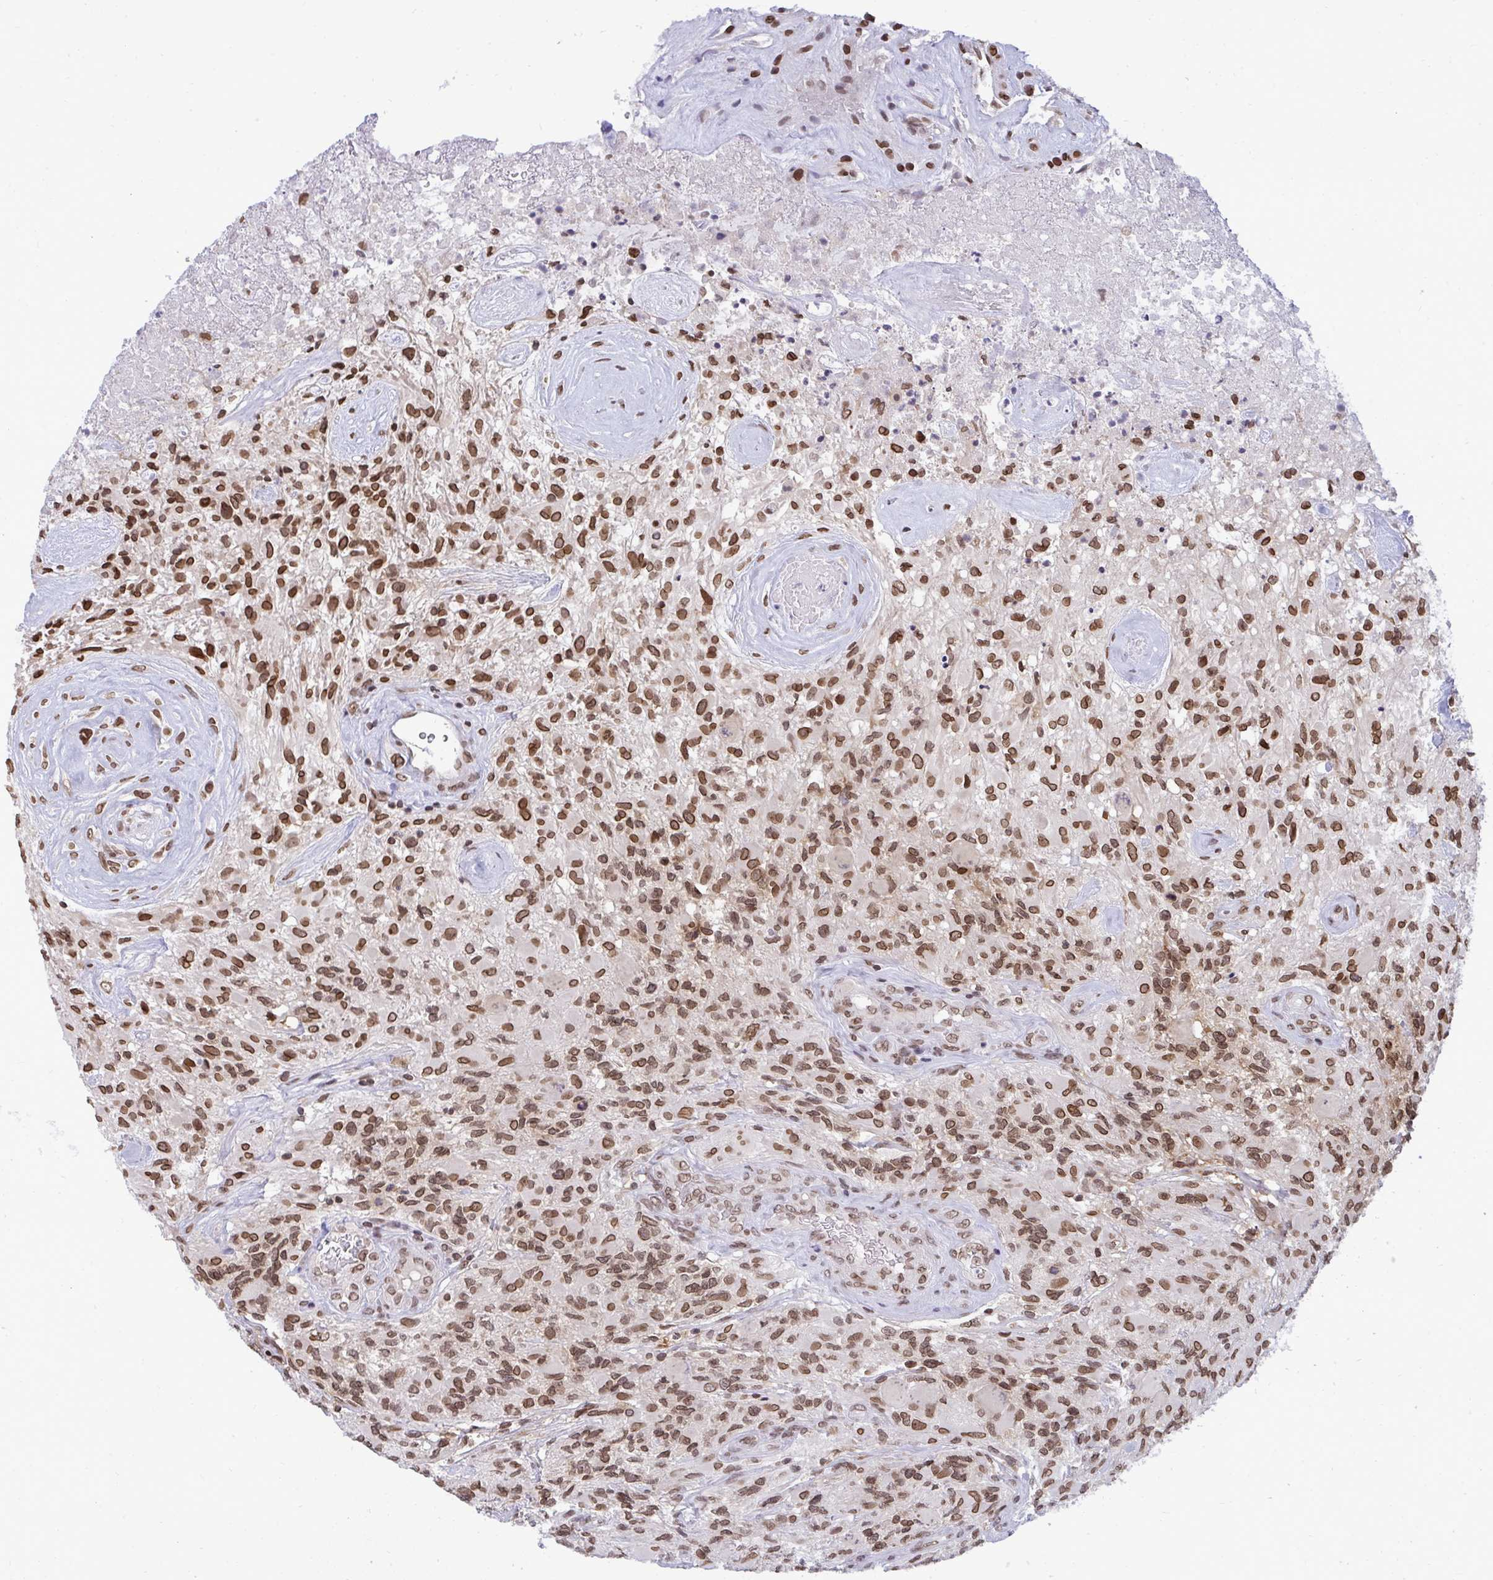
{"staining": {"intensity": "moderate", "quantity": ">75%", "location": "nuclear"}, "tissue": "glioma", "cell_type": "Tumor cells", "image_type": "cancer", "snomed": [{"axis": "morphology", "description": "Glioma, malignant, High grade"}, {"axis": "topography", "description": "Brain"}], "caption": "This micrograph shows immunohistochemistry staining of human glioma, with medium moderate nuclear expression in approximately >75% of tumor cells.", "gene": "JPT1", "patient": {"sex": "female", "age": 65}}